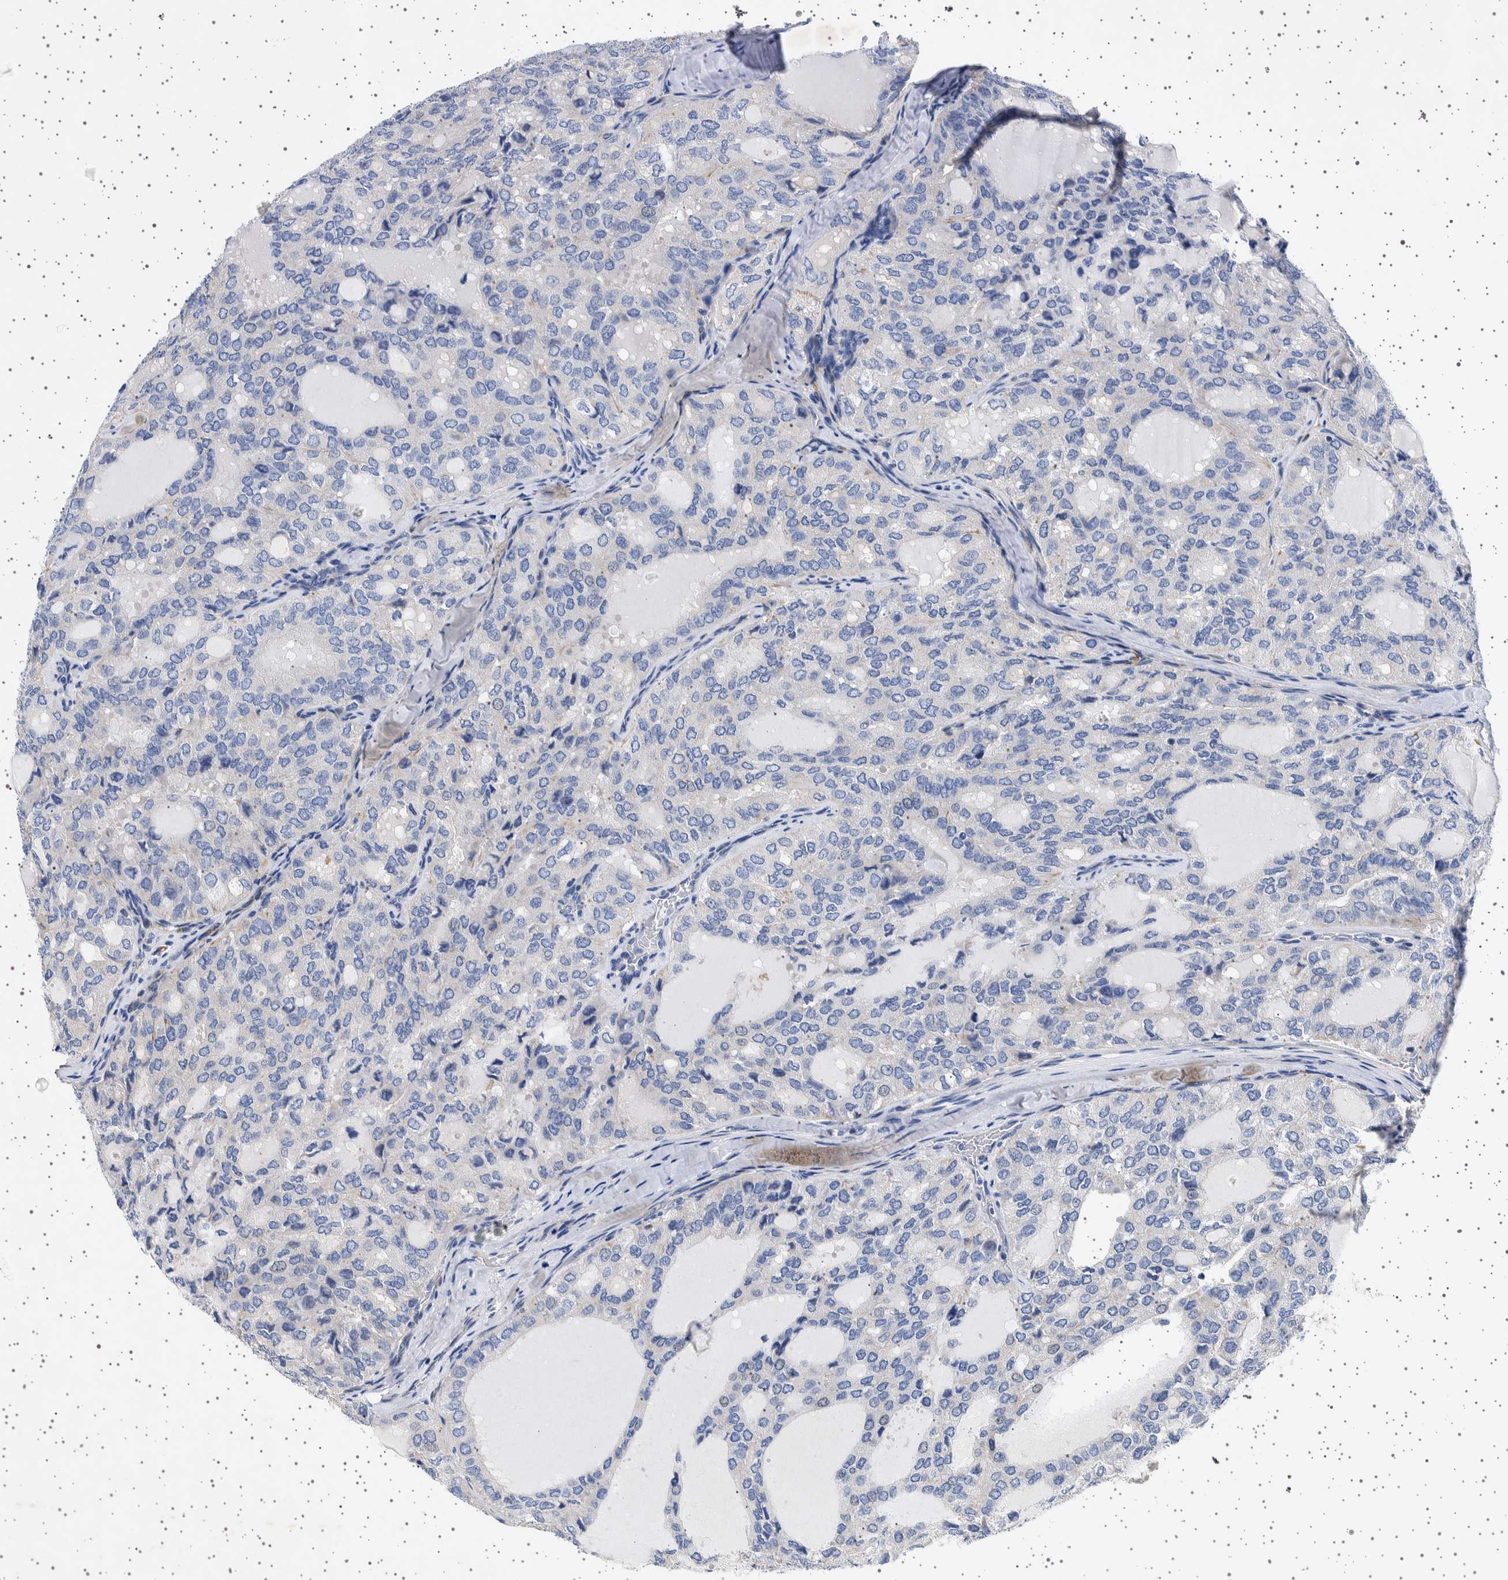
{"staining": {"intensity": "negative", "quantity": "none", "location": "none"}, "tissue": "thyroid cancer", "cell_type": "Tumor cells", "image_type": "cancer", "snomed": [{"axis": "morphology", "description": "Follicular adenoma carcinoma, NOS"}, {"axis": "topography", "description": "Thyroid gland"}], "caption": "Immunohistochemistry image of human follicular adenoma carcinoma (thyroid) stained for a protein (brown), which displays no positivity in tumor cells.", "gene": "SEPTIN4", "patient": {"sex": "male", "age": 75}}